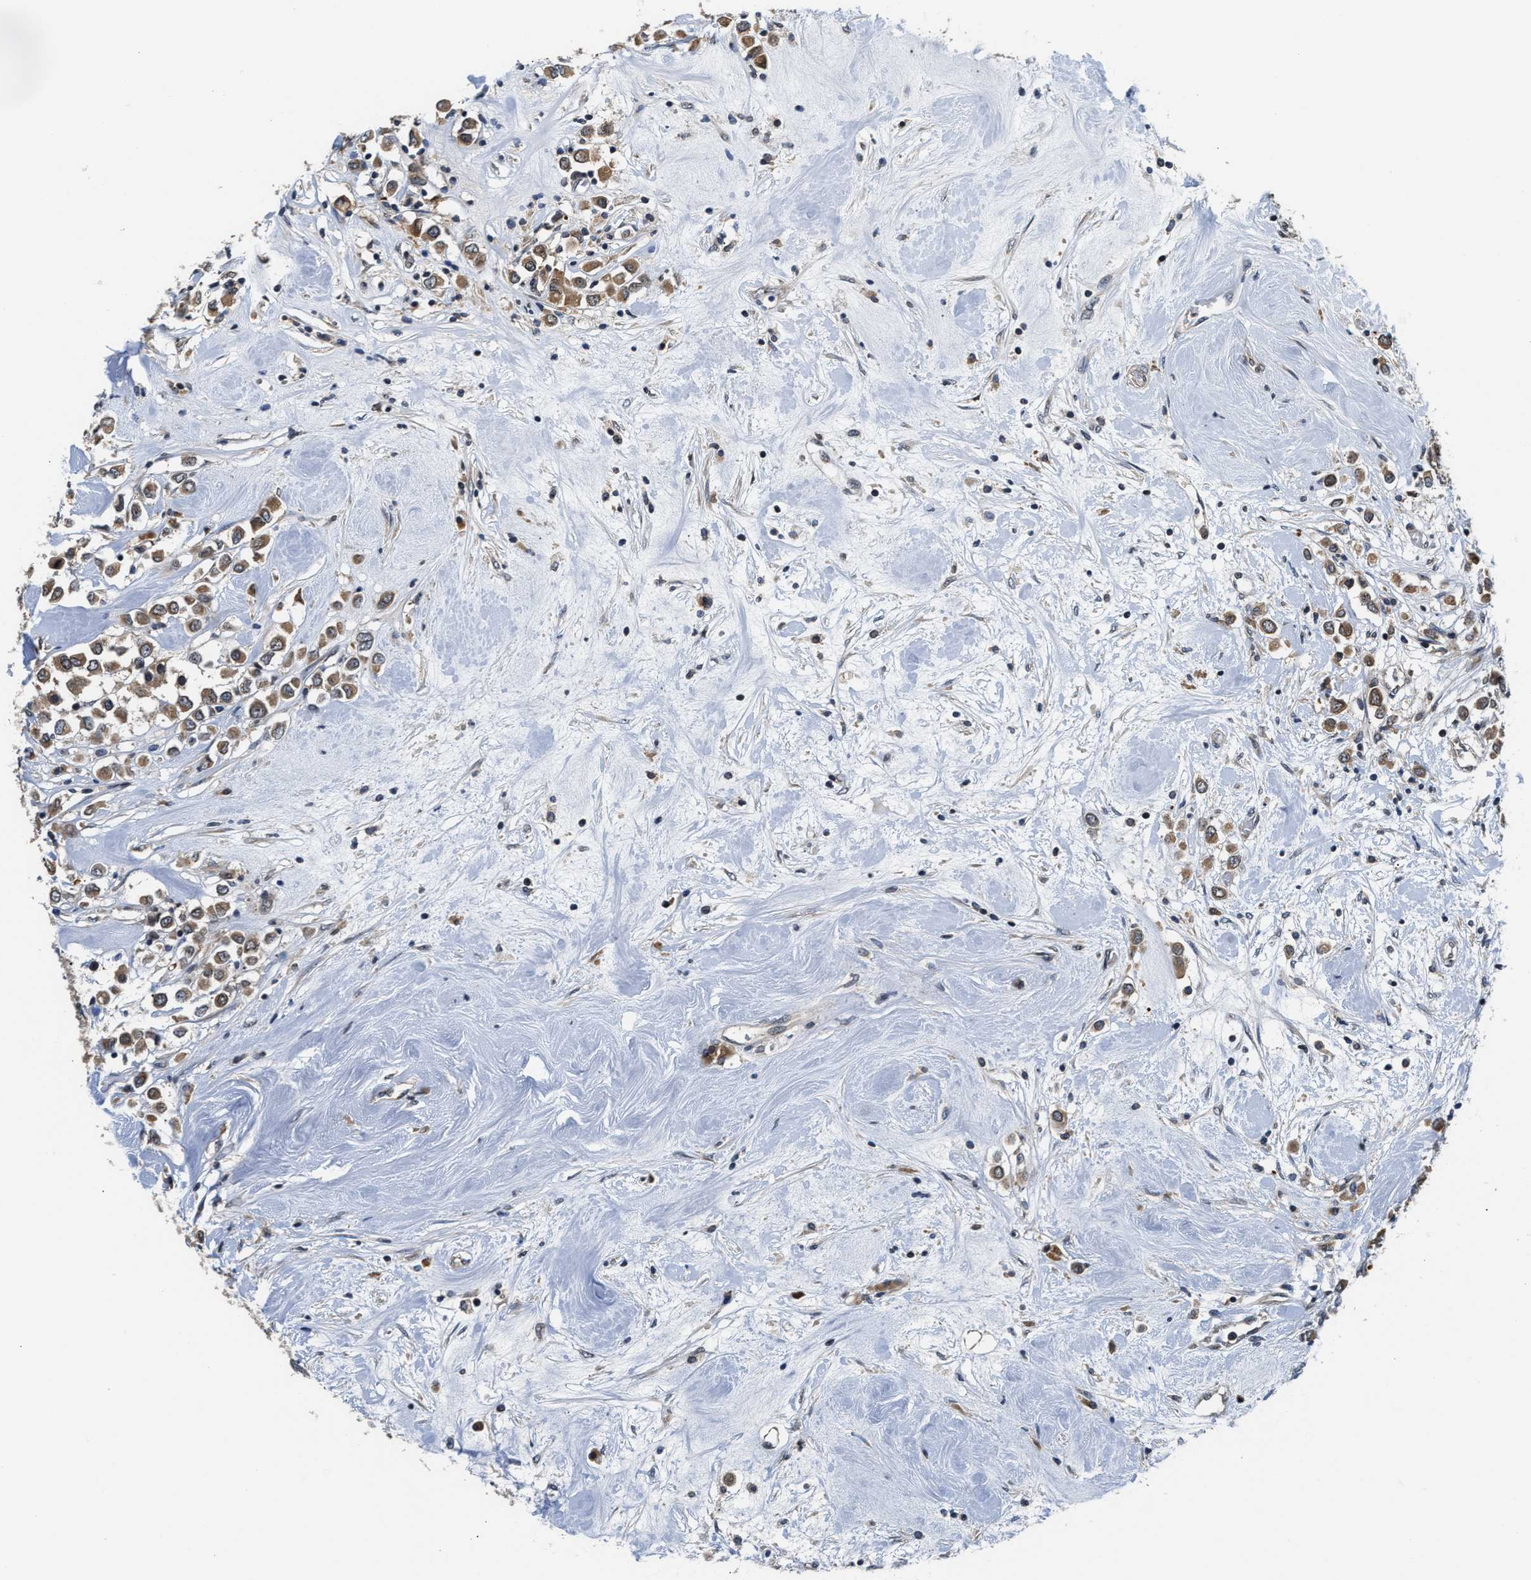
{"staining": {"intensity": "moderate", "quantity": ">75%", "location": "cytoplasmic/membranous"}, "tissue": "breast cancer", "cell_type": "Tumor cells", "image_type": "cancer", "snomed": [{"axis": "morphology", "description": "Duct carcinoma"}, {"axis": "topography", "description": "Breast"}], "caption": "Moderate cytoplasmic/membranous protein staining is appreciated in approximately >75% of tumor cells in breast infiltrating ductal carcinoma.", "gene": "RAB29", "patient": {"sex": "female", "age": 61}}